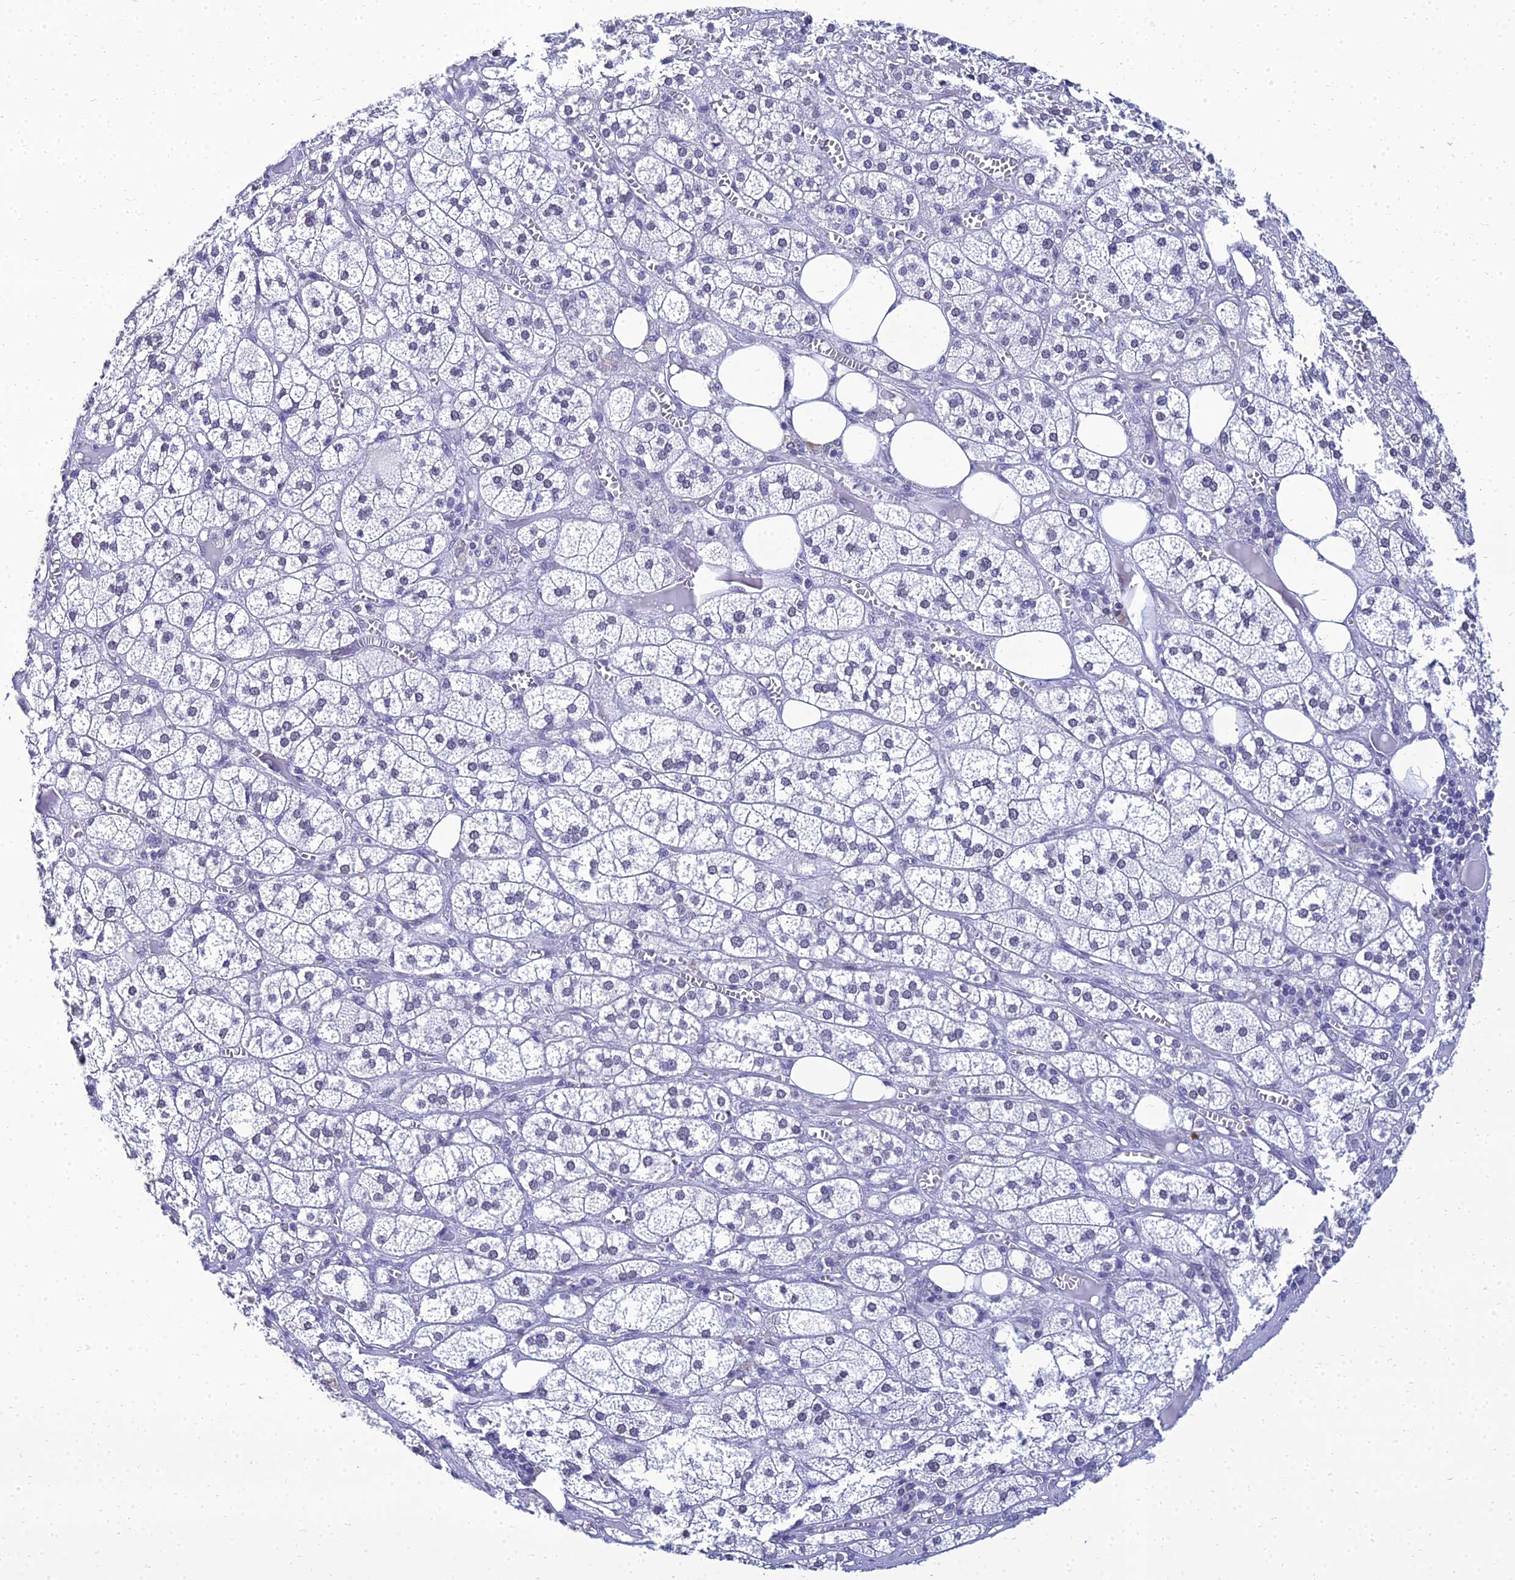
{"staining": {"intensity": "negative", "quantity": "none", "location": "none"}, "tissue": "adrenal gland", "cell_type": "Glandular cells", "image_type": "normal", "snomed": [{"axis": "morphology", "description": "Normal tissue, NOS"}, {"axis": "topography", "description": "Adrenal gland"}], "caption": "A histopathology image of adrenal gland stained for a protein displays no brown staining in glandular cells.", "gene": "PPP4R2", "patient": {"sex": "female", "age": 61}}